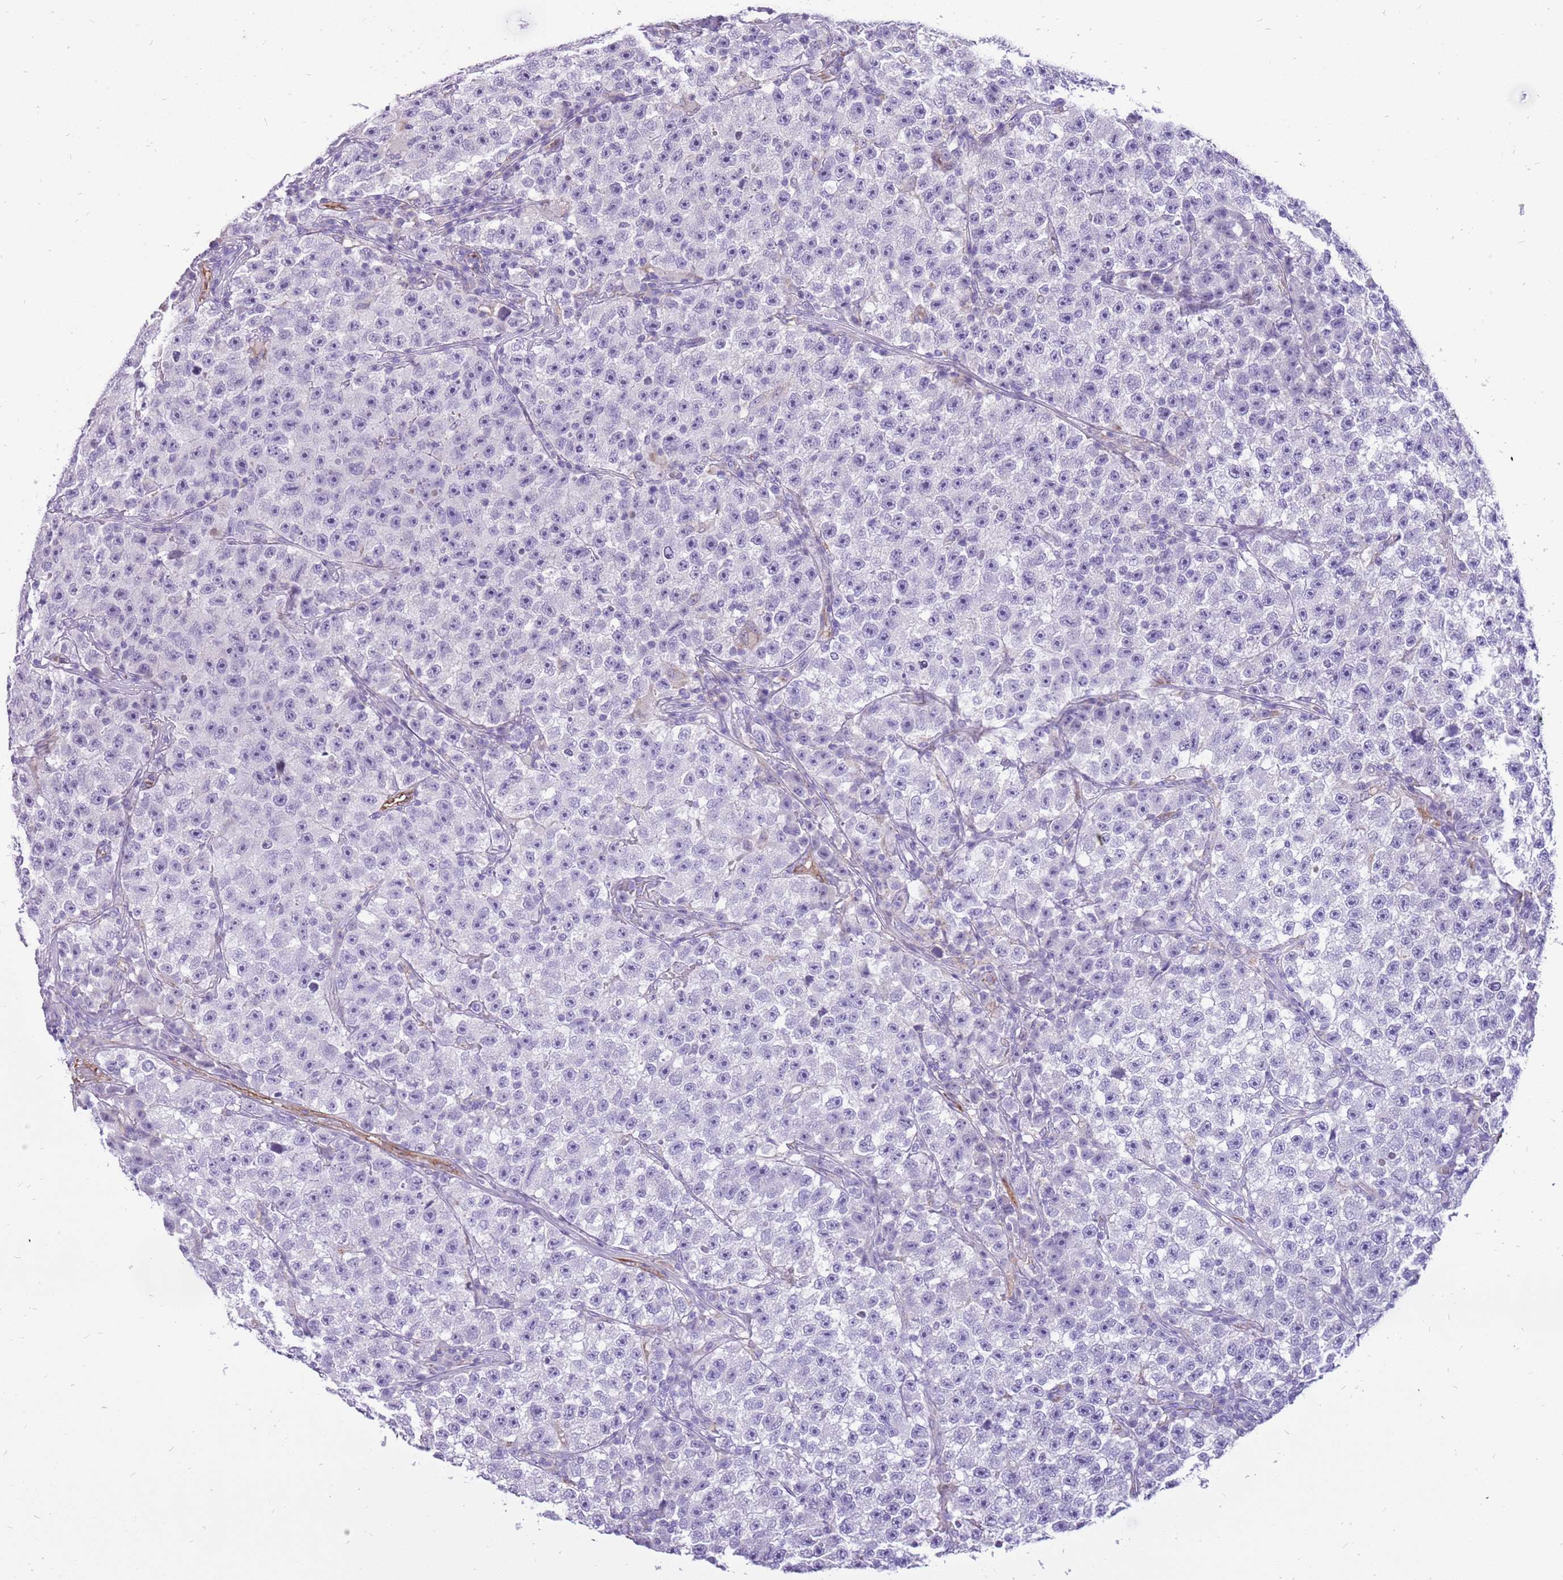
{"staining": {"intensity": "negative", "quantity": "none", "location": "none"}, "tissue": "testis cancer", "cell_type": "Tumor cells", "image_type": "cancer", "snomed": [{"axis": "morphology", "description": "Seminoma, NOS"}, {"axis": "topography", "description": "Testis"}], "caption": "Tumor cells show no significant staining in seminoma (testis).", "gene": "PCNX1", "patient": {"sex": "male", "age": 22}}